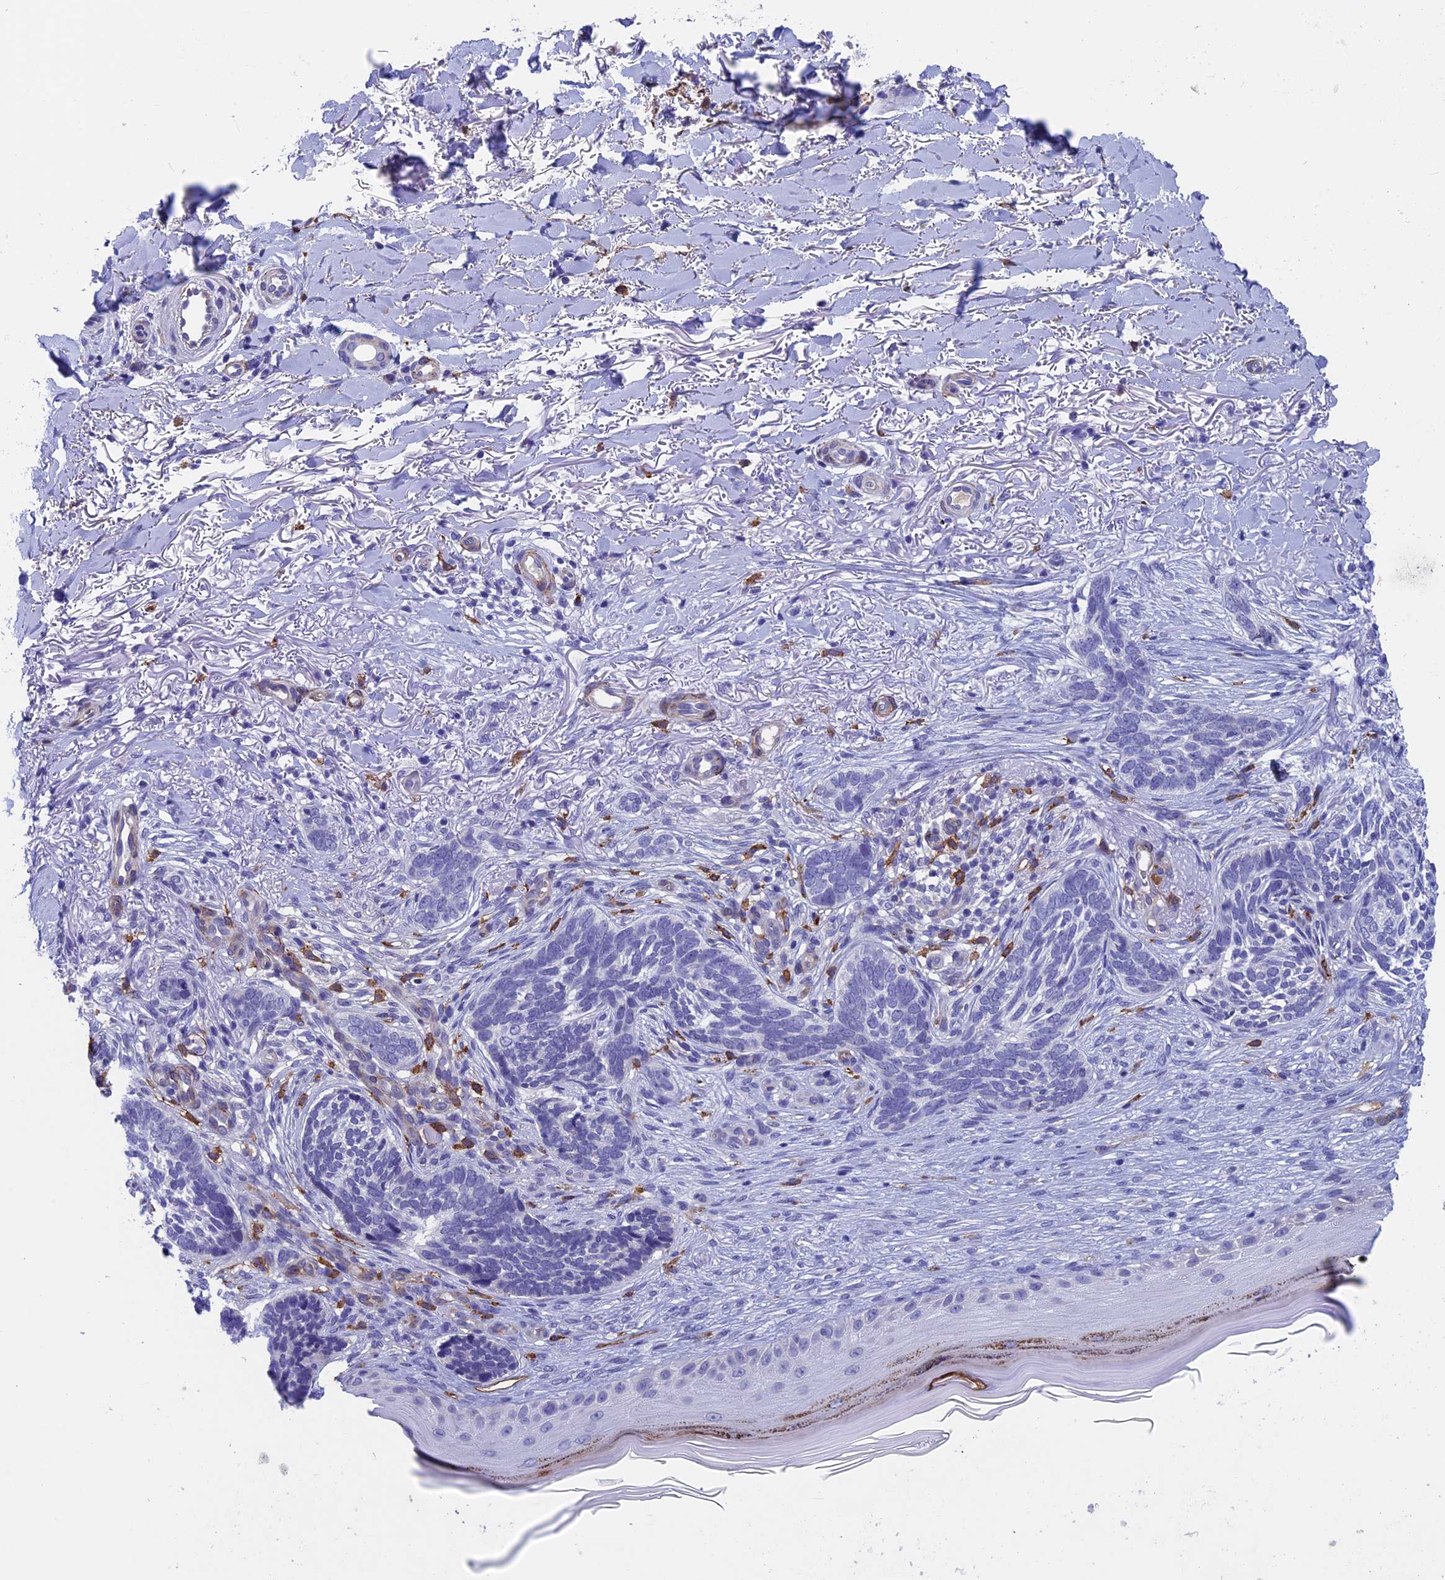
{"staining": {"intensity": "negative", "quantity": "none", "location": "none"}, "tissue": "skin cancer", "cell_type": "Tumor cells", "image_type": "cancer", "snomed": [{"axis": "morphology", "description": "Normal tissue, NOS"}, {"axis": "morphology", "description": "Basal cell carcinoma"}, {"axis": "topography", "description": "Skin"}], "caption": "The histopathology image reveals no staining of tumor cells in skin basal cell carcinoma.", "gene": "INSYN1", "patient": {"sex": "female", "age": 67}}